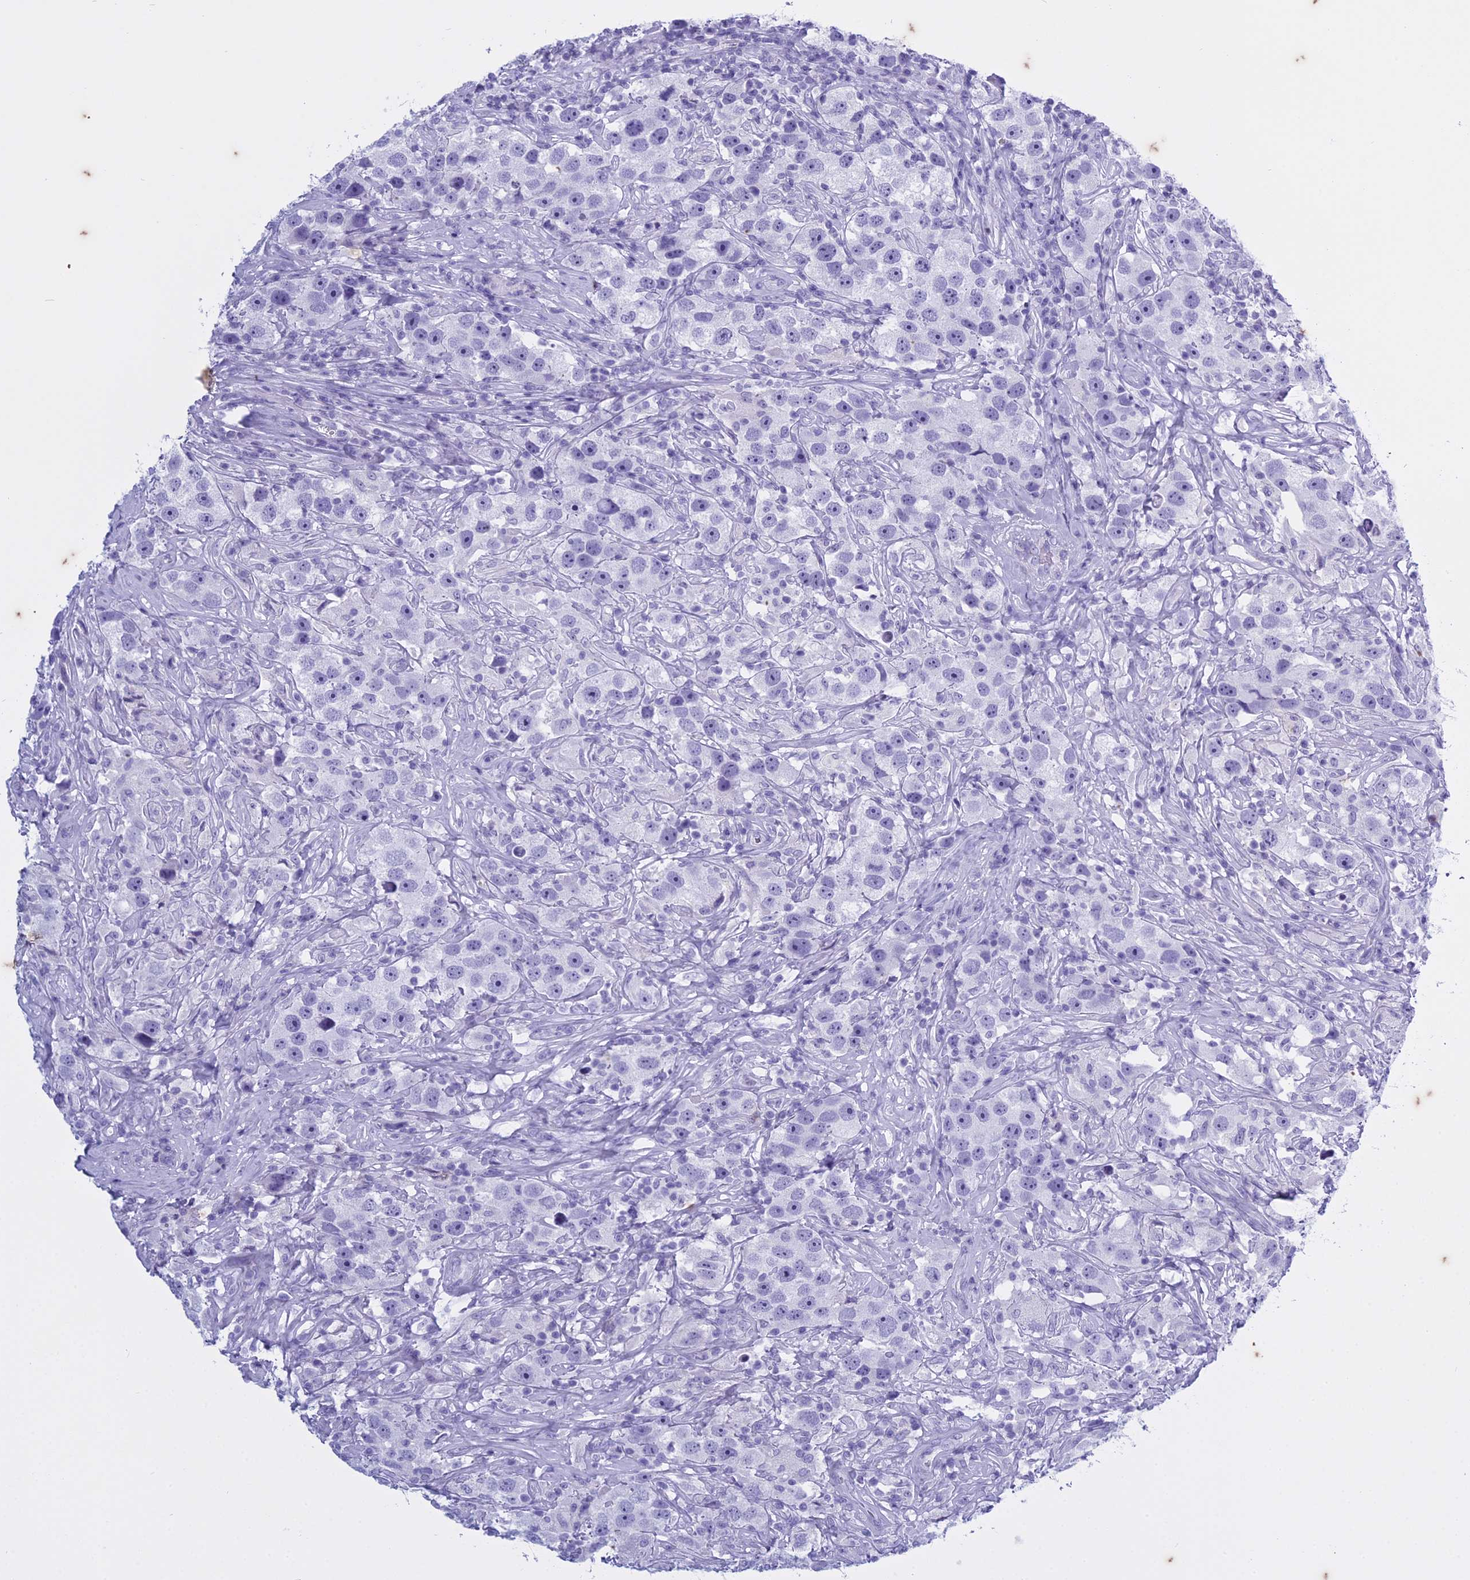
{"staining": {"intensity": "negative", "quantity": "none", "location": "none"}, "tissue": "testis cancer", "cell_type": "Tumor cells", "image_type": "cancer", "snomed": [{"axis": "morphology", "description": "Seminoma, NOS"}, {"axis": "topography", "description": "Testis"}], "caption": "The photomicrograph exhibits no staining of tumor cells in seminoma (testis). Nuclei are stained in blue.", "gene": "HMGB4", "patient": {"sex": "male", "age": 49}}